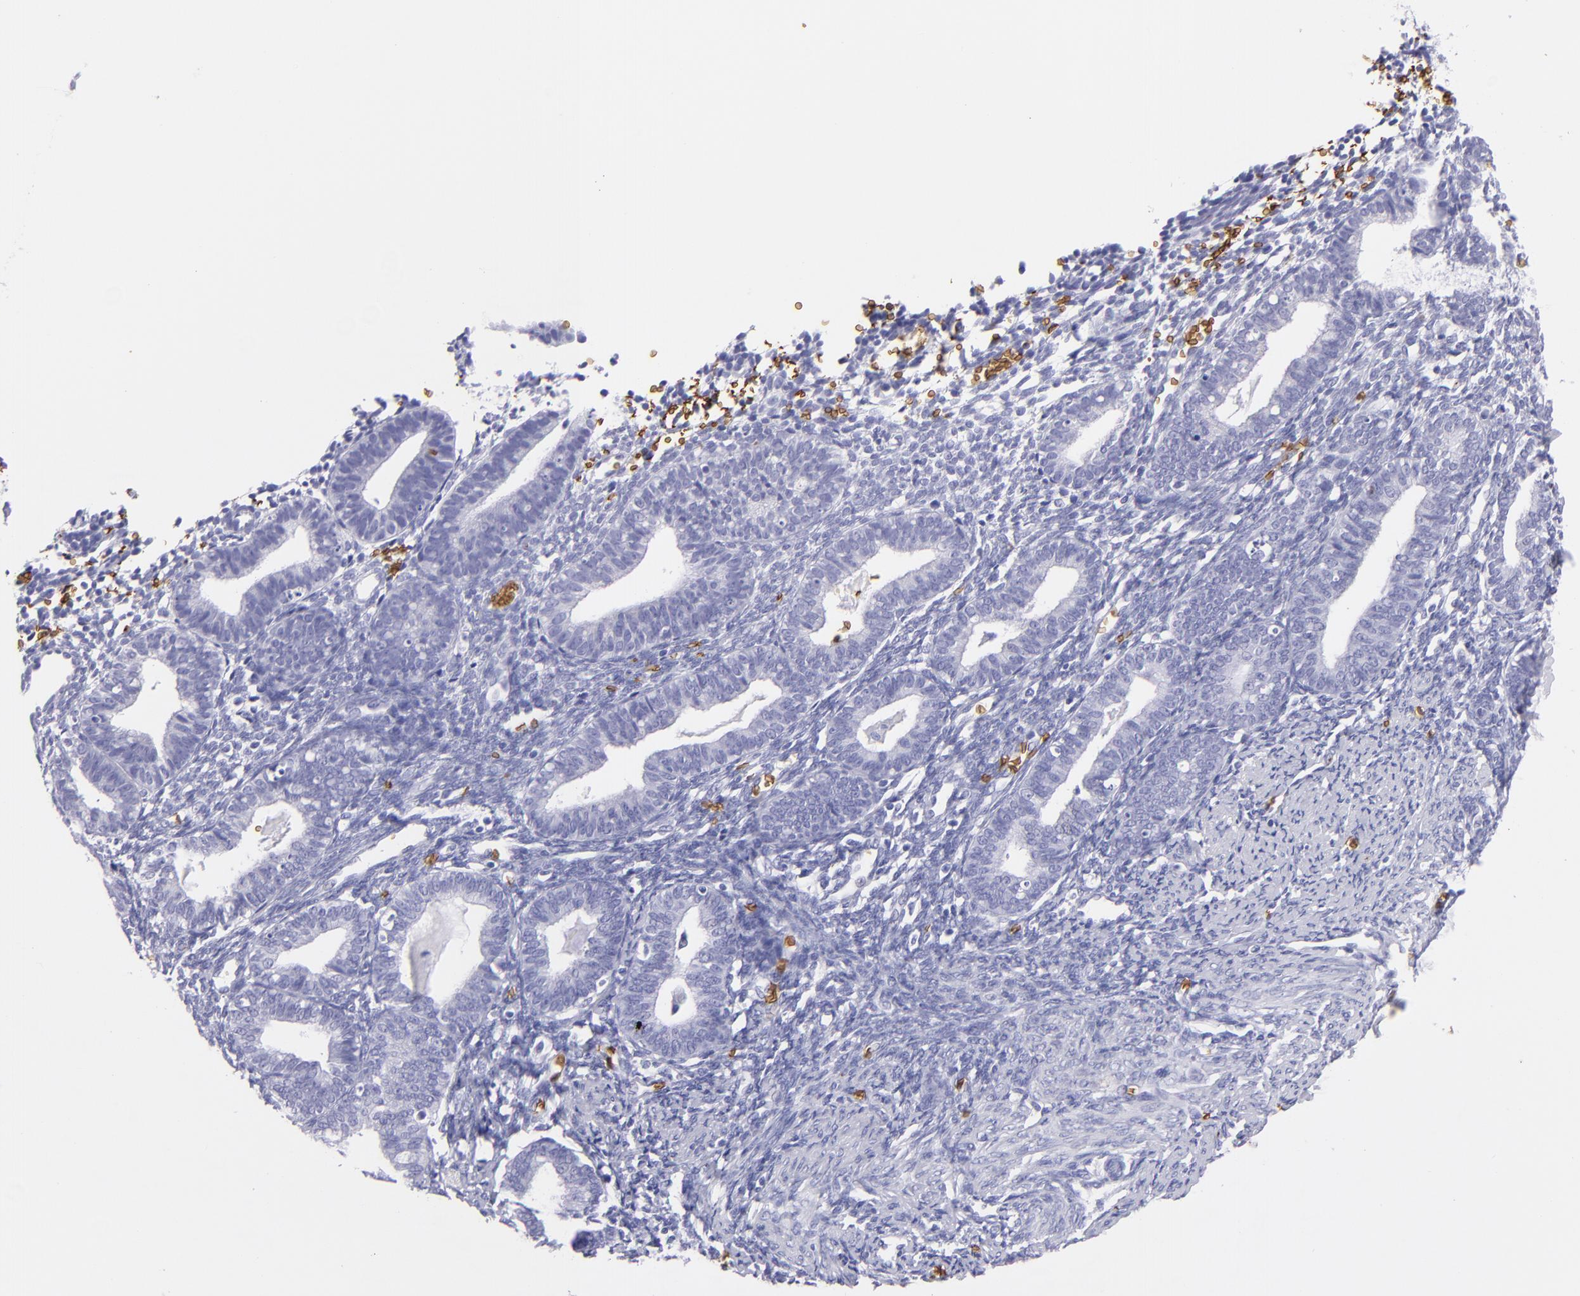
{"staining": {"intensity": "negative", "quantity": "none", "location": "none"}, "tissue": "endometrium", "cell_type": "Cells in endometrial stroma", "image_type": "normal", "snomed": [{"axis": "morphology", "description": "Normal tissue, NOS"}, {"axis": "topography", "description": "Endometrium"}], "caption": "The photomicrograph shows no staining of cells in endometrial stroma in unremarkable endometrium.", "gene": "GYPA", "patient": {"sex": "female", "age": 61}}